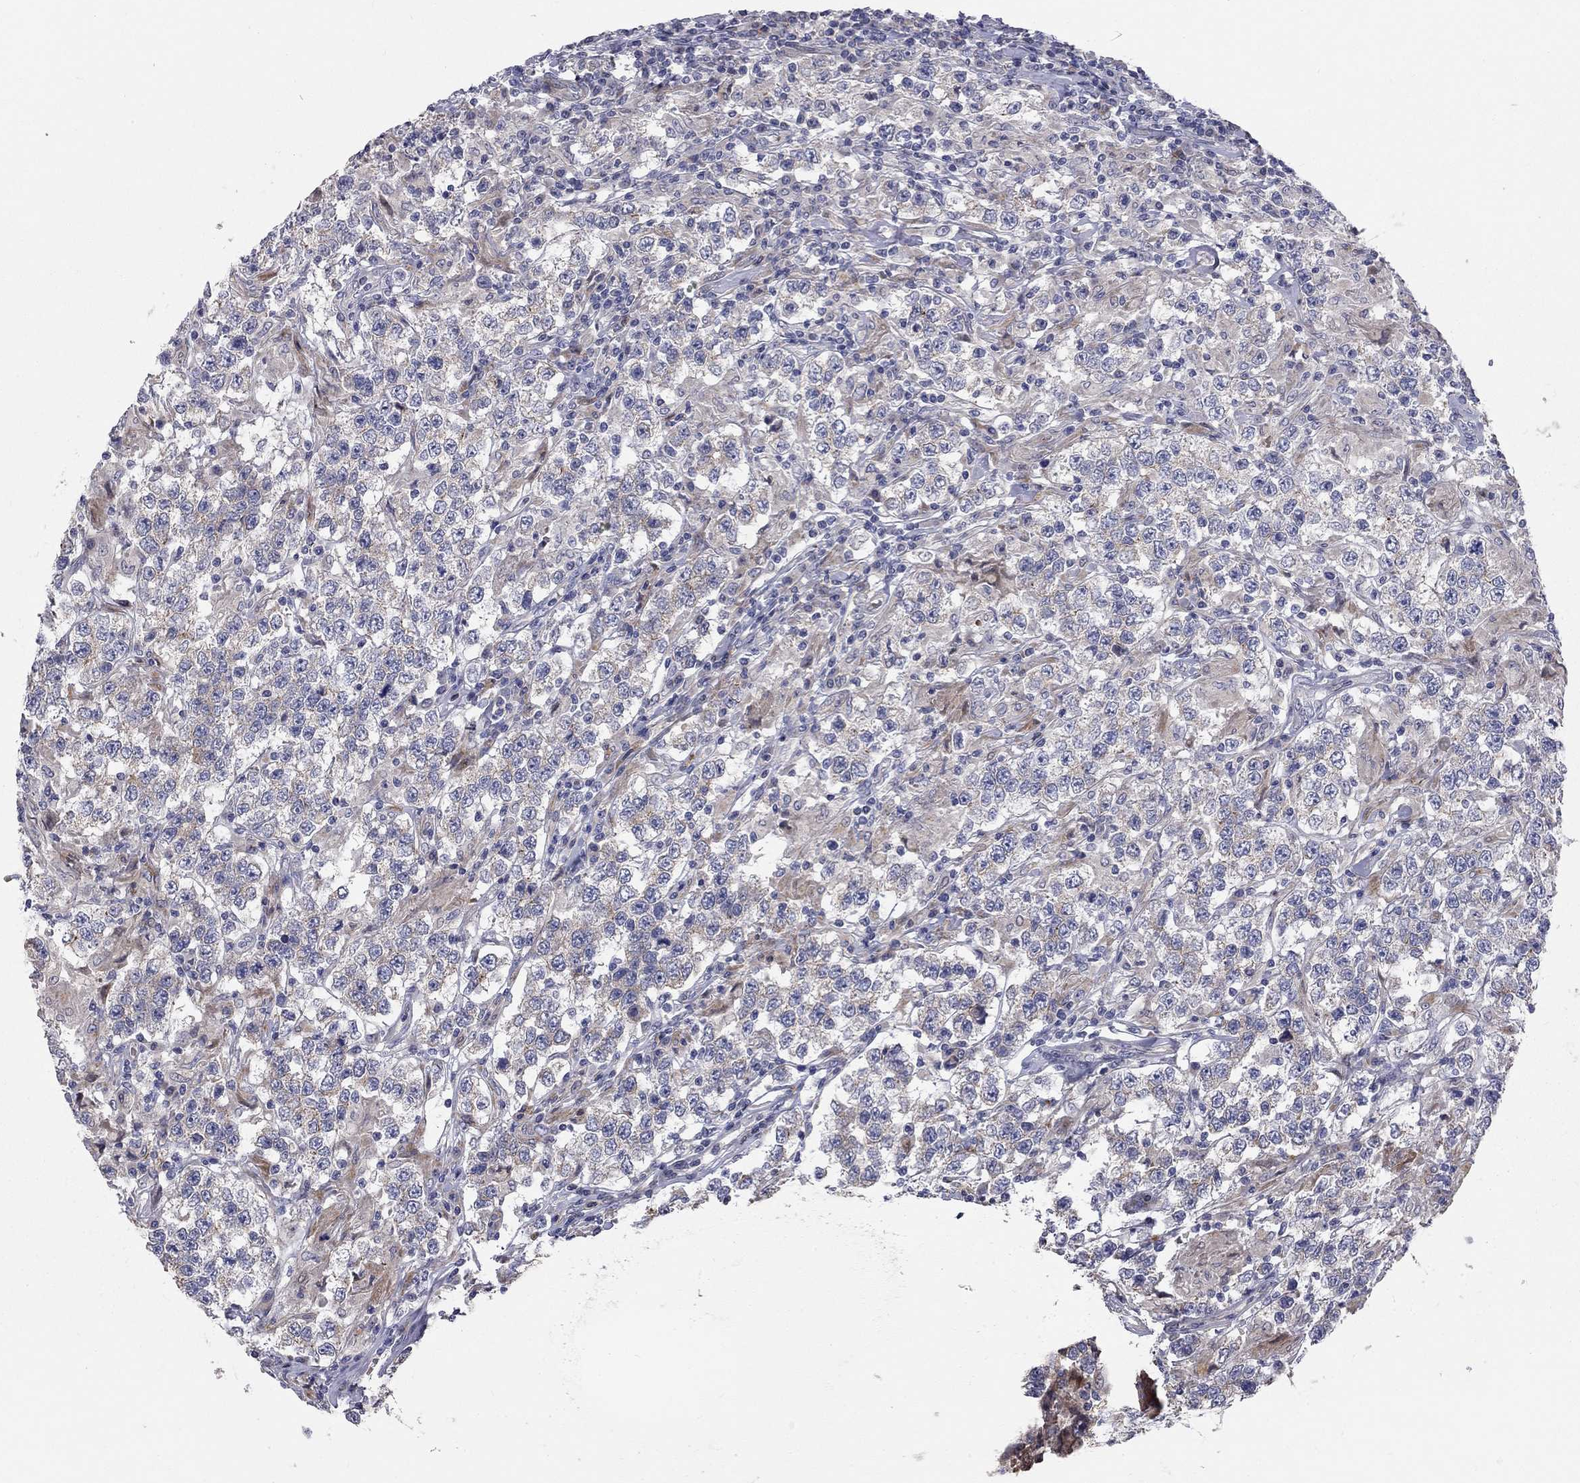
{"staining": {"intensity": "moderate", "quantity": "<25%", "location": "cytoplasmic/membranous"}, "tissue": "testis cancer", "cell_type": "Tumor cells", "image_type": "cancer", "snomed": [{"axis": "morphology", "description": "Seminoma, NOS"}, {"axis": "morphology", "description": "Carcinoma, Embryonal, NOS"}, {"axis": "topography", "description": "Testis"}], "caption": "Tumor cells reveal low levels of moderate cytoplasmic/membranous expression in about <25% of cells in human testis seminoma.", "gene": "KANSL1L", "patient": {"sex": "male", "age": 41}}